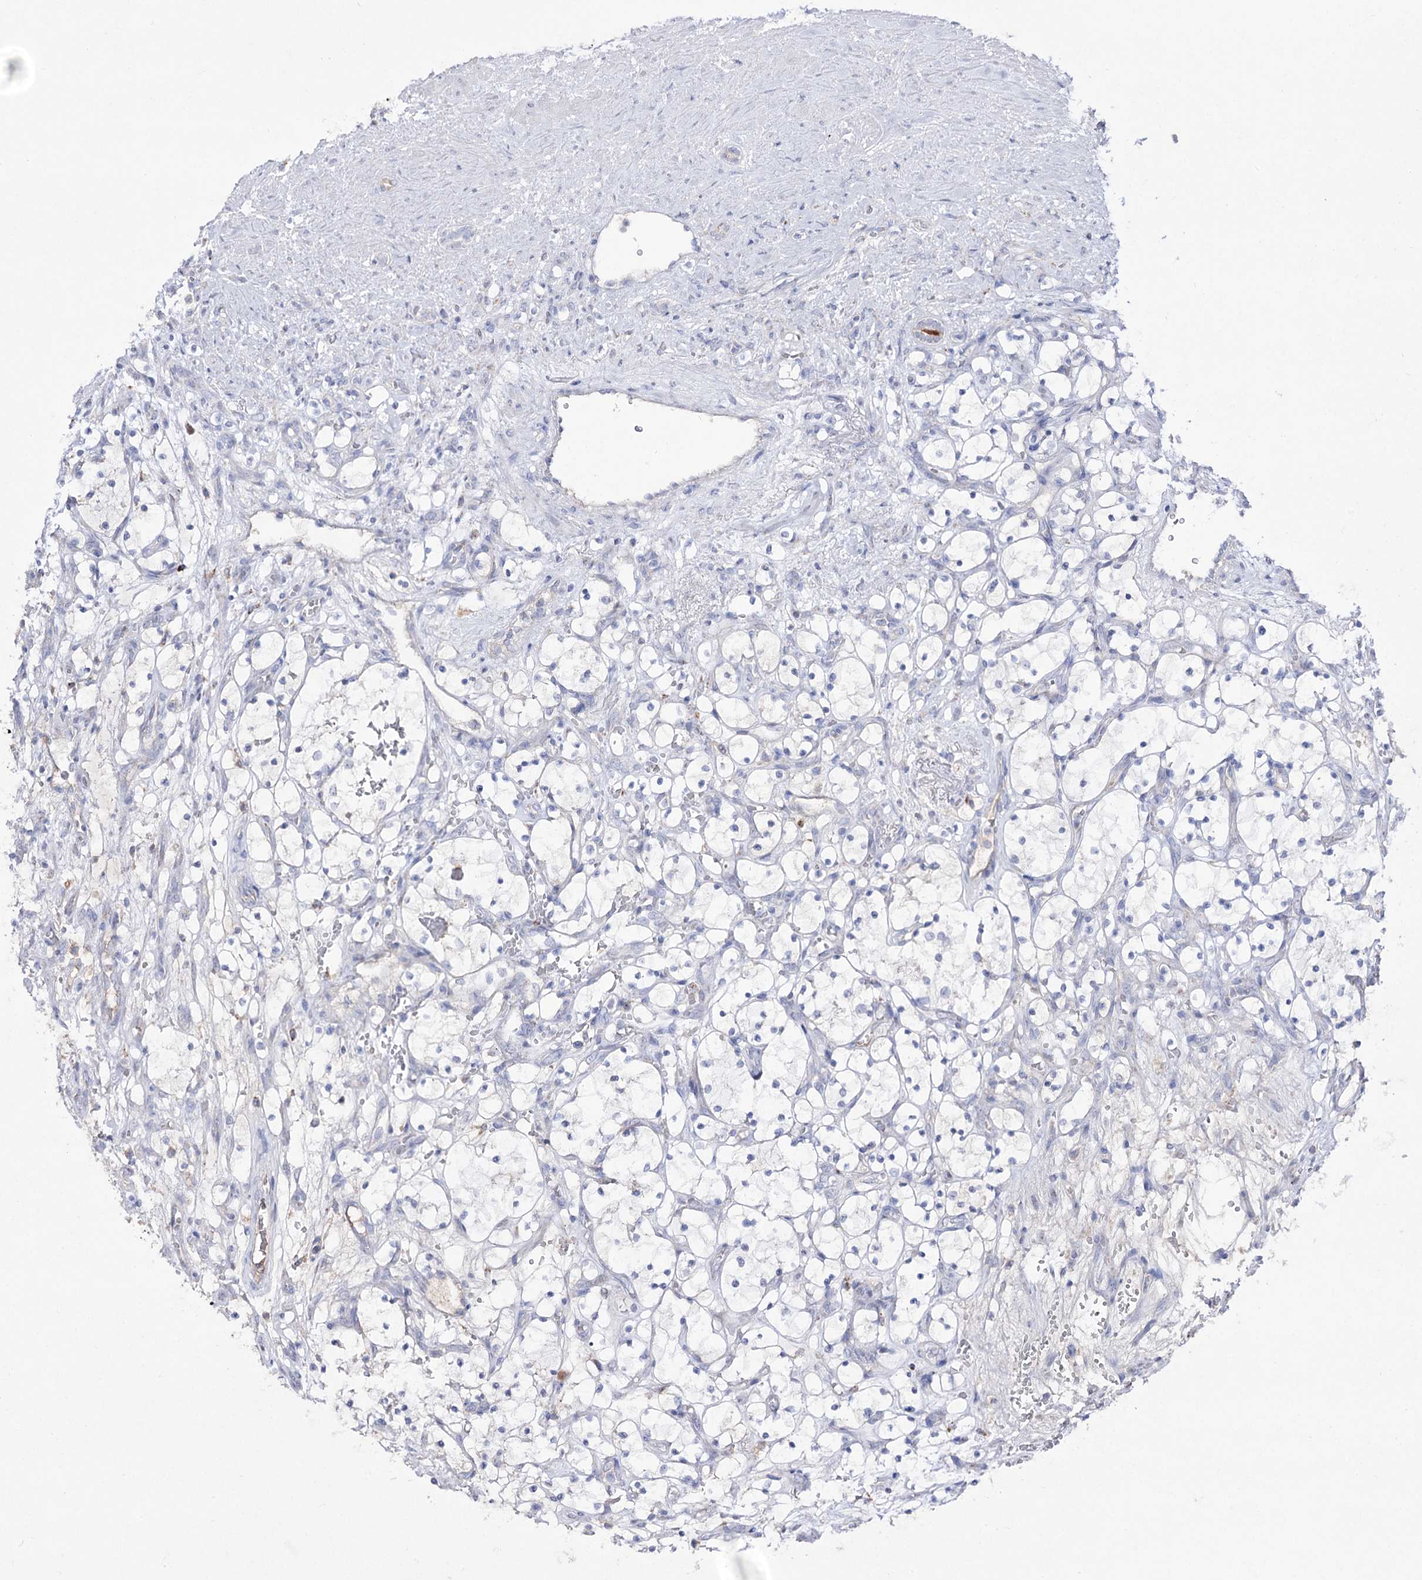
{"staining": {"intensity": "negative", "quantity": "none", "location": "none"}, "tissue": "renal cancer", "cell_type": "Tumor cells", "image_type": "cancer", "snomed": [{"axis": "morphology", "description": "Adenocarcinoma, NOS"}, {"axis": "topography", "description": "Kidney"}], "caption": "This photomicrograph is of renal cancer (adenocarcinoma) stained with immunohistochemistry (IHC) to label a protein in brown with the nuclei are counter-stained blue. There is no positivity in tumor cells. (DAB (3,3'-diaminobenzidine) IHC with hematoxylin counter stain).", "gene": "NAGLU", "patient": {"sex": "female", "age": 69}}